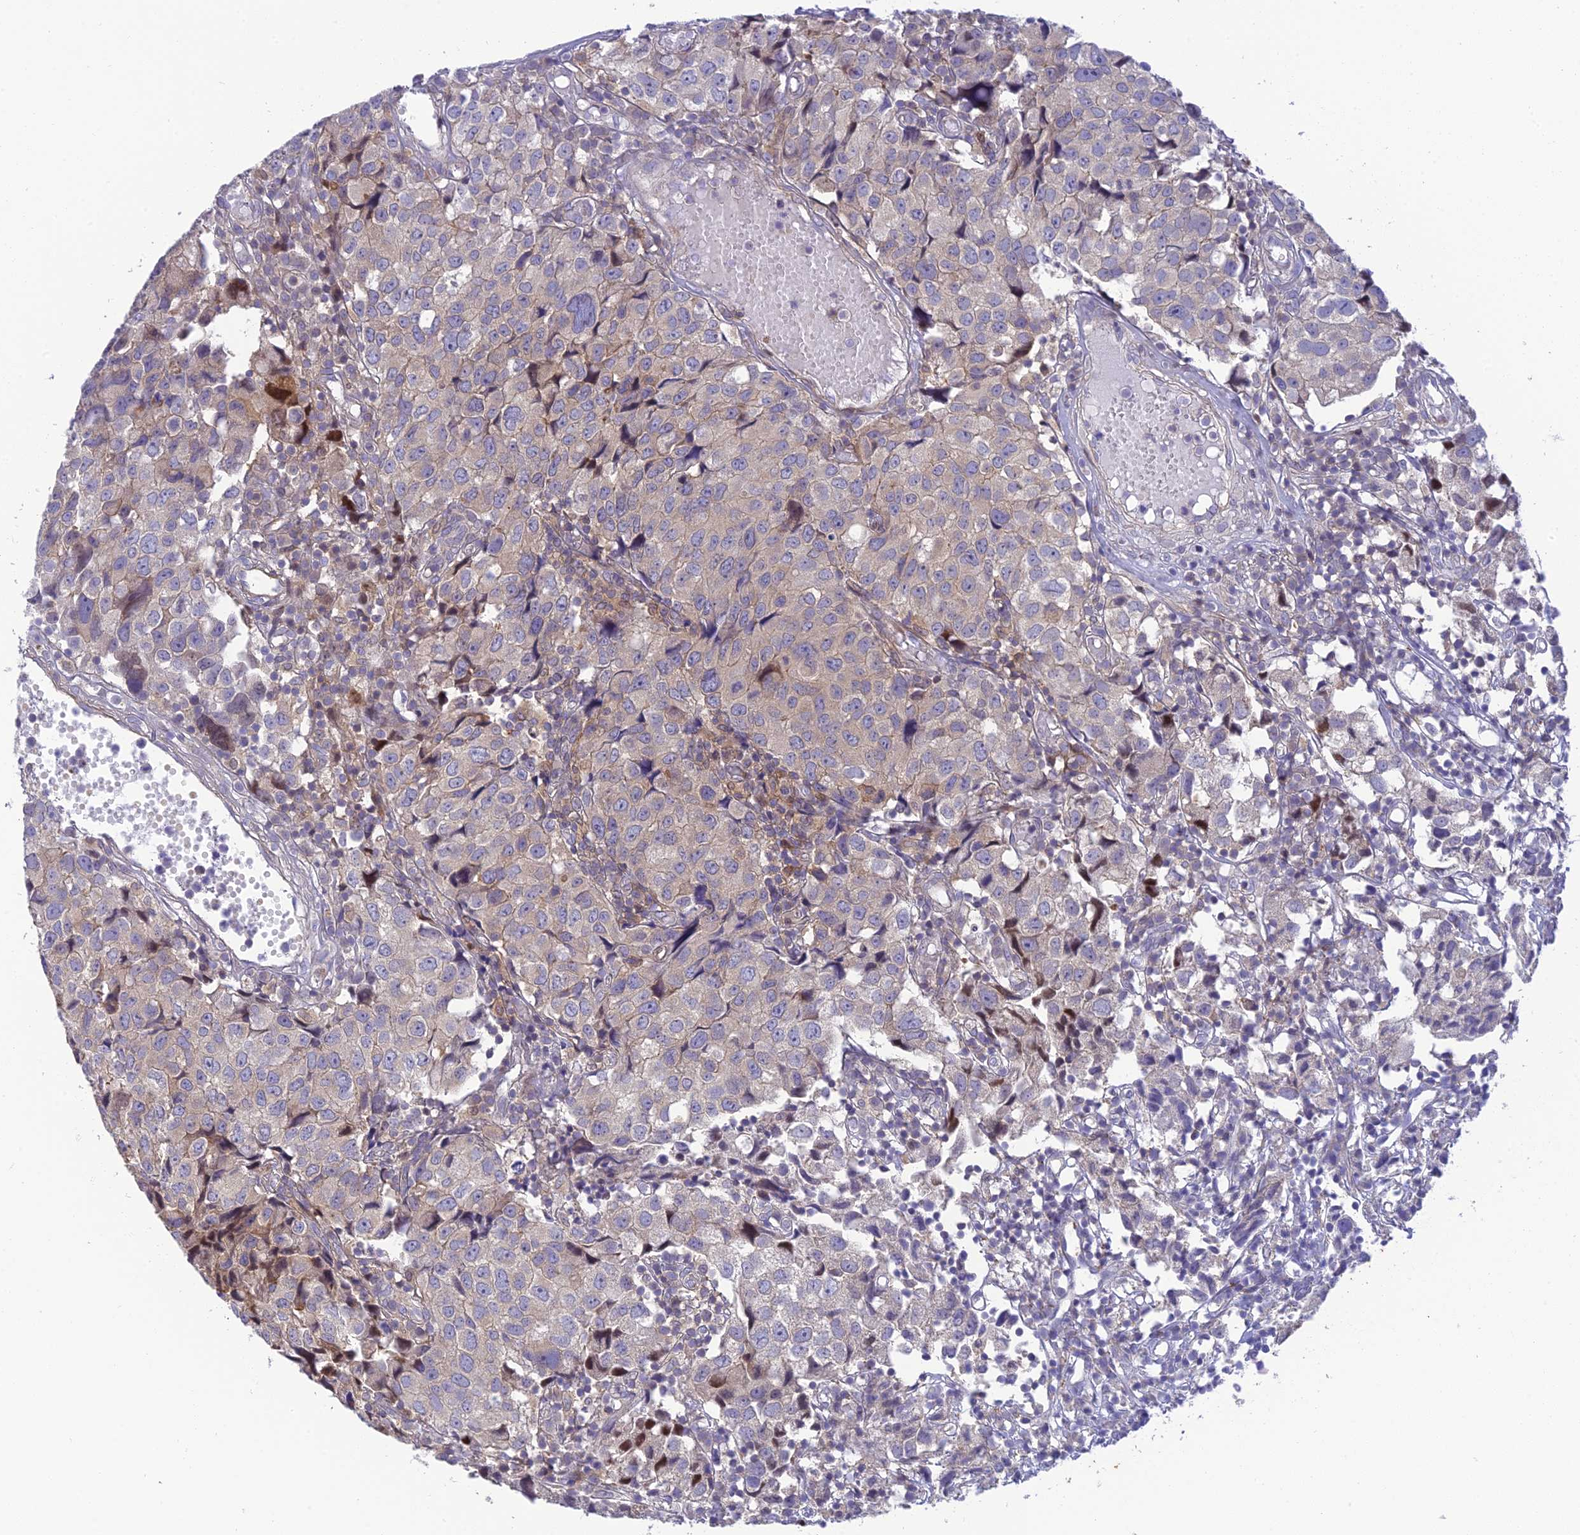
{"staining": {"intensity": "weak", "quantity": "<25%", "location": "cytoplasmic/membranous"}, "tissue": "urothelial cancer", "cell_type": "Tumor cells", "image_type": "cancer", "snomed": [{"axis": "morphology", "description": "Urothelial carcinoma, High grade"}, {"axis": "topography", "description": "Urinary bladder"}], "caption": "Tumor cells are negative for protein expression in human urothelial cancer. Brightfield microscopy of immunohistochemistry (IHC) stained with DAB (3,3'-diaminobenzidine) (brown) and hematoxylin (blue), captured at high magnification.", "gene": "BMT2", "patient": {"sex": "female", "age": 75}}